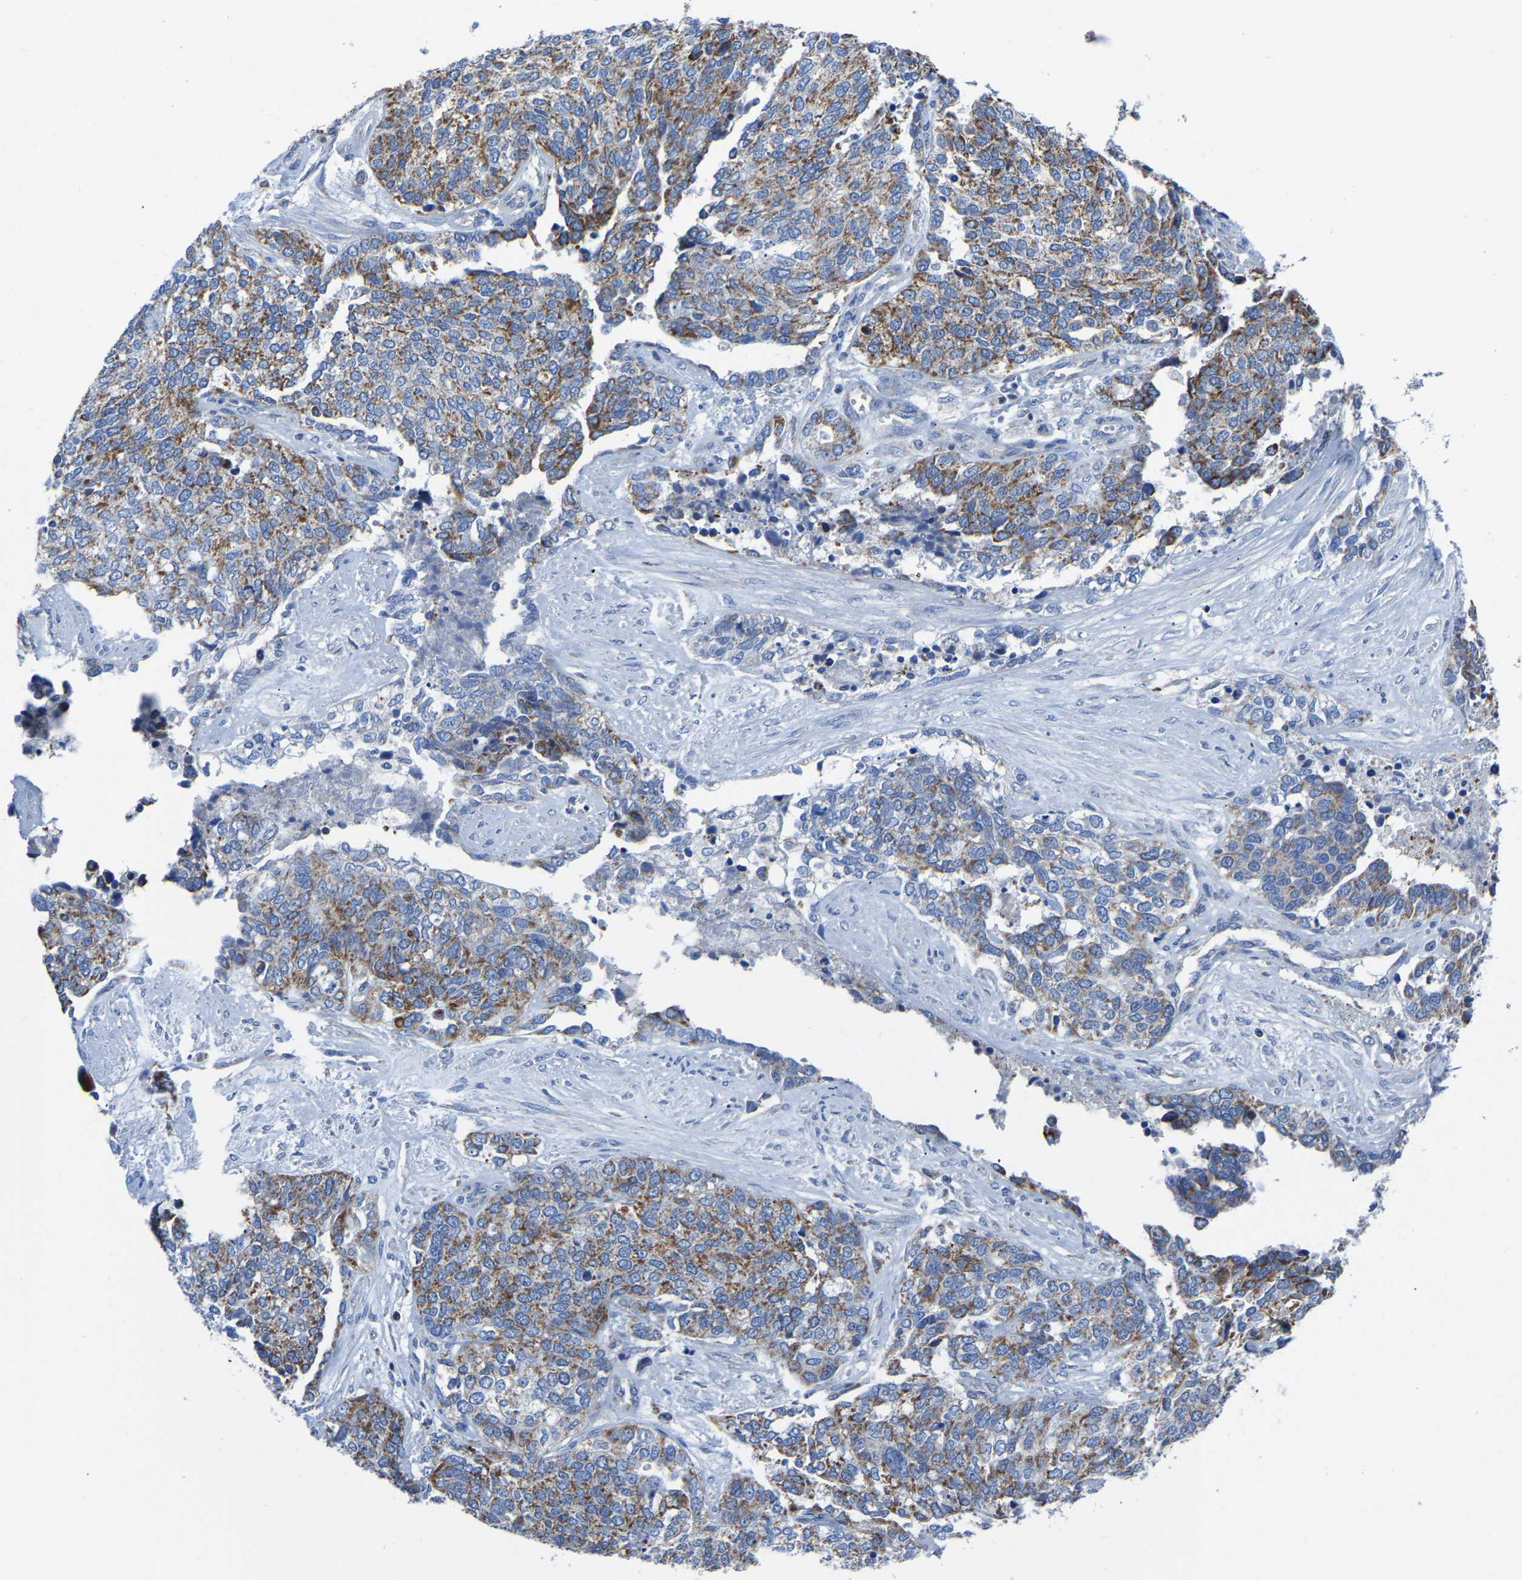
{"staining": {"intensity": "moderate", "quantity": ">75%", "location": "cytoplasmic/membranous"}, "tissue": "ovarian cancer", "cell_type": "Tumor cells", "image_type": "cancer", "snomed": [{"axis": "morphology", "description": "Cystadenocarcinoma, serous, NOS"}, {"axis": "topography", "description": "Ovary"}], "caption": "Moderate cytoplasmic/membranous staining is identified in approximately >75% of tumor cells in serous cystadenocarcinoma (ovarian). Nuclei are stained in blue.", "gene": "ETFA", "patient": {"sex": "female", "age": 44}}